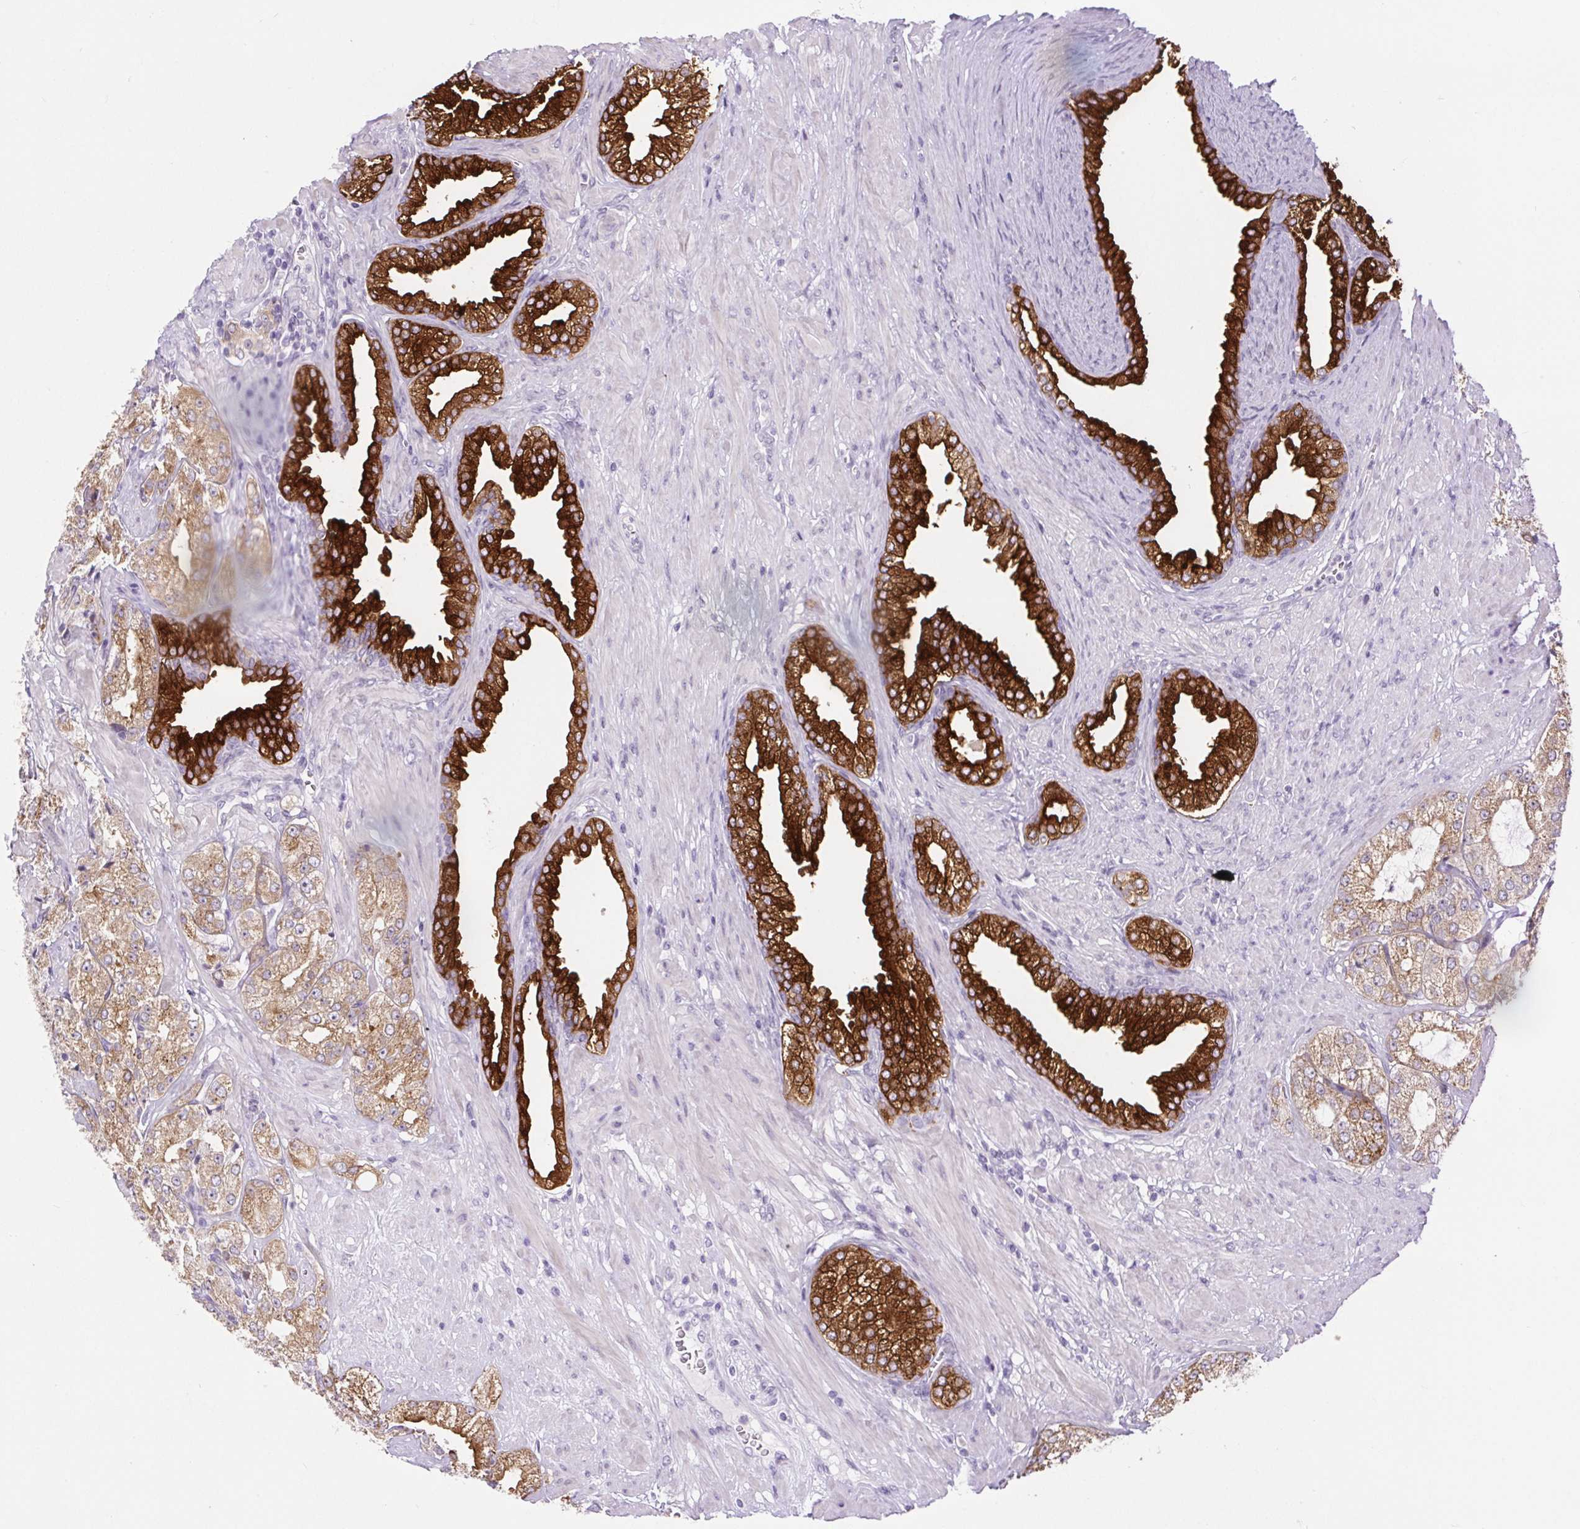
{"staining": {"intensity": "moderate", "quantity": ">75%", "location": "cytoplasmic/membranous"}, "tissue": "prostate cancer", "cell_type": "Tumor cells", "image_type": "cancer", "snomed": [{"axis": "morphology", "description": "Adenocarcinoma, High grade"}, {"axis": "topography", "description": "Prostate"}], "caption": "Moderate cytoplasmic/membranous expression is appreciated in about >75% of tumor cells in prostate cancer. The protein of interest is shown in brown color, while the nuclei are stained blue.", "gene": "BCAS1", "patient": {"sex": "male", "age": 68}}